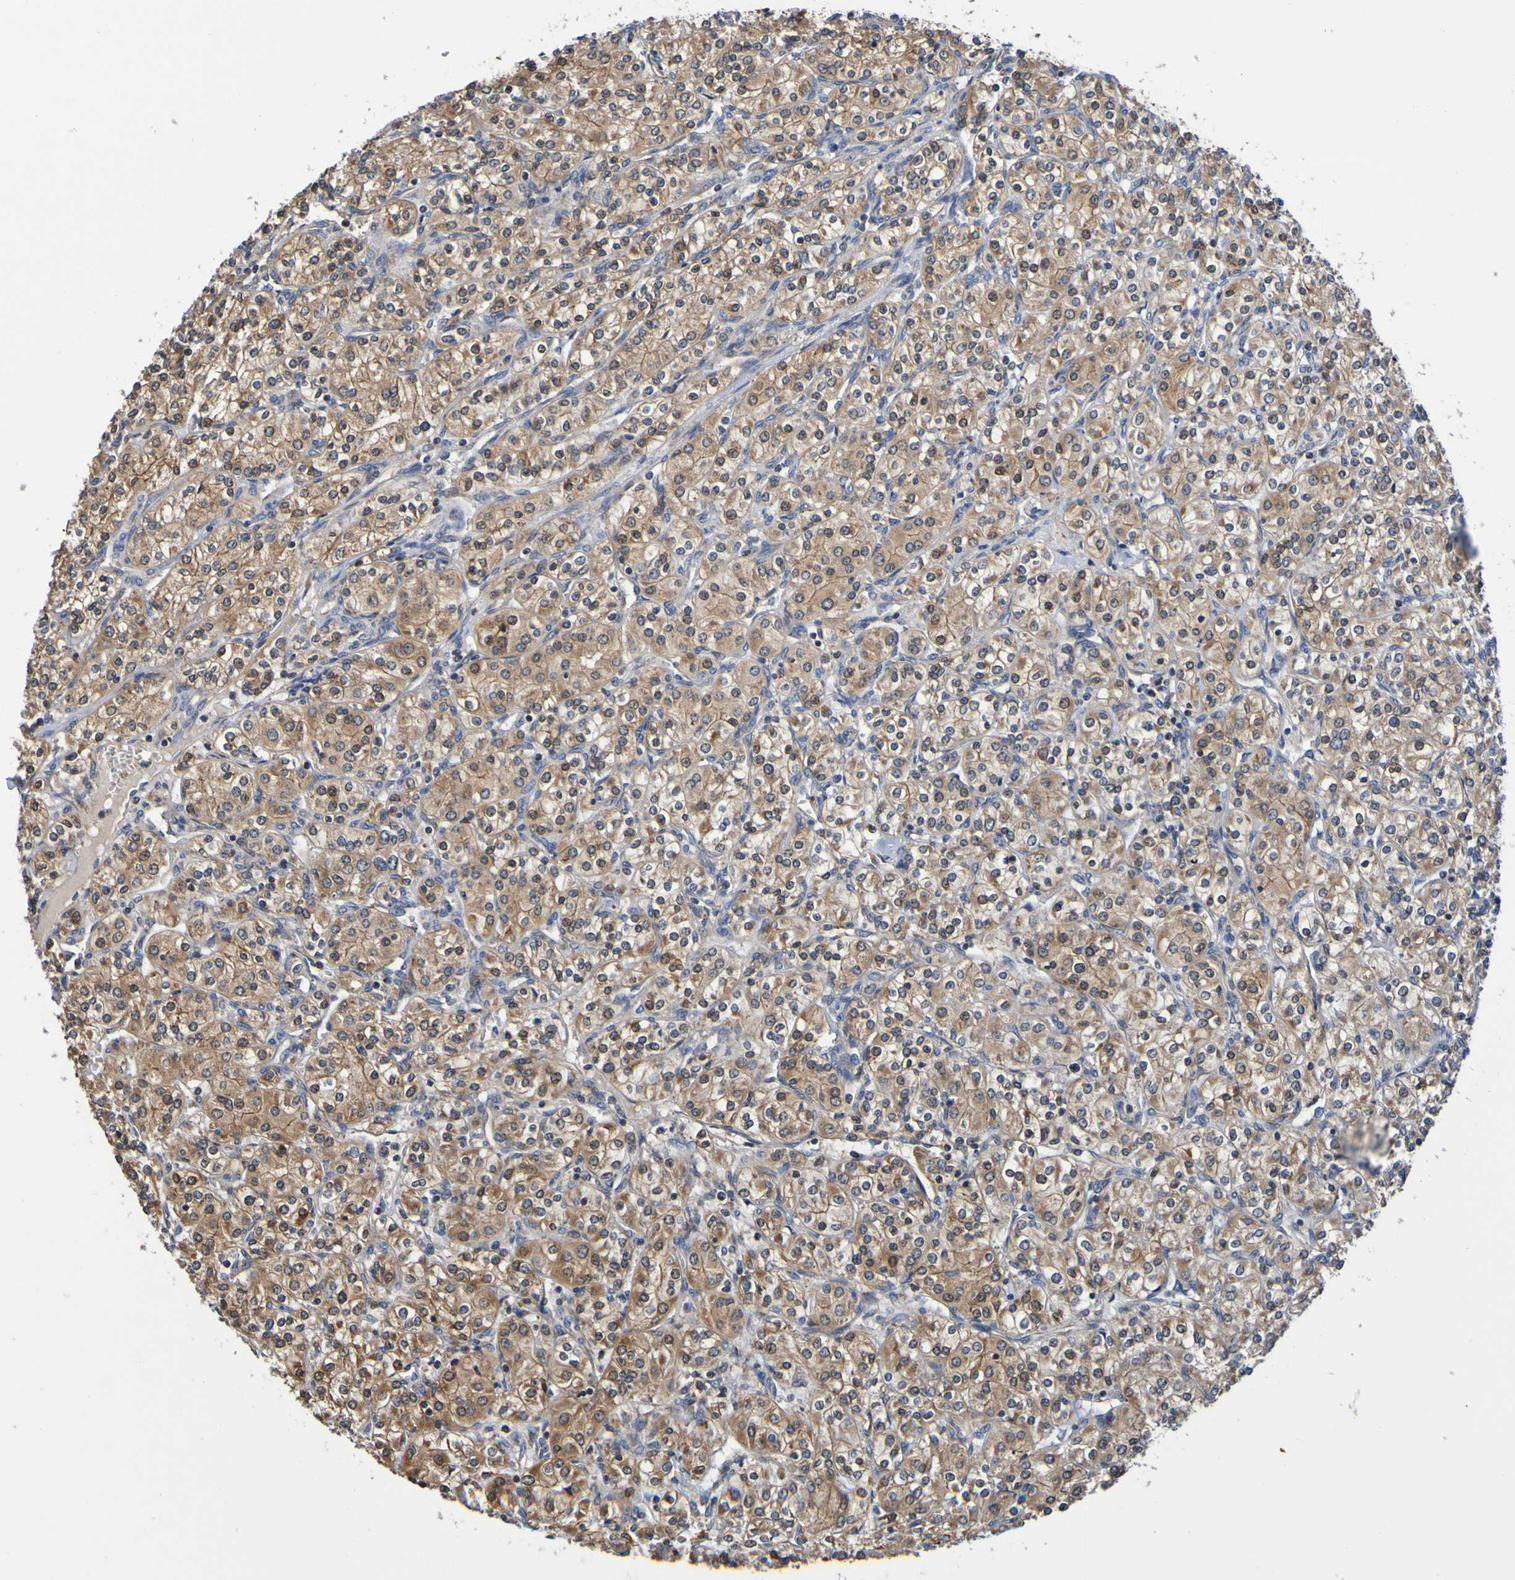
{"staining": {"intensity": "moderate", "quantity": ">75%", "location": "cytoplasmic/membranous"}, "tissue": "renal cancer", "cell_type": "Tumor cells", "image_type": "cancer", "snomed": [{"axis": "morphology", "description": "Adenocarcinoma, NOS"}, {"axis": "topography", "description": "Kidney"}], "caption": "Human renal cancer (adenocarcinoma) stained with a brown dye exhibits moderate cytoplasmic/membranous positive expression in approximately >75% of tumor cells.", "gene": "AXIN1", "patient": {"sex": "male", "age": 77}}